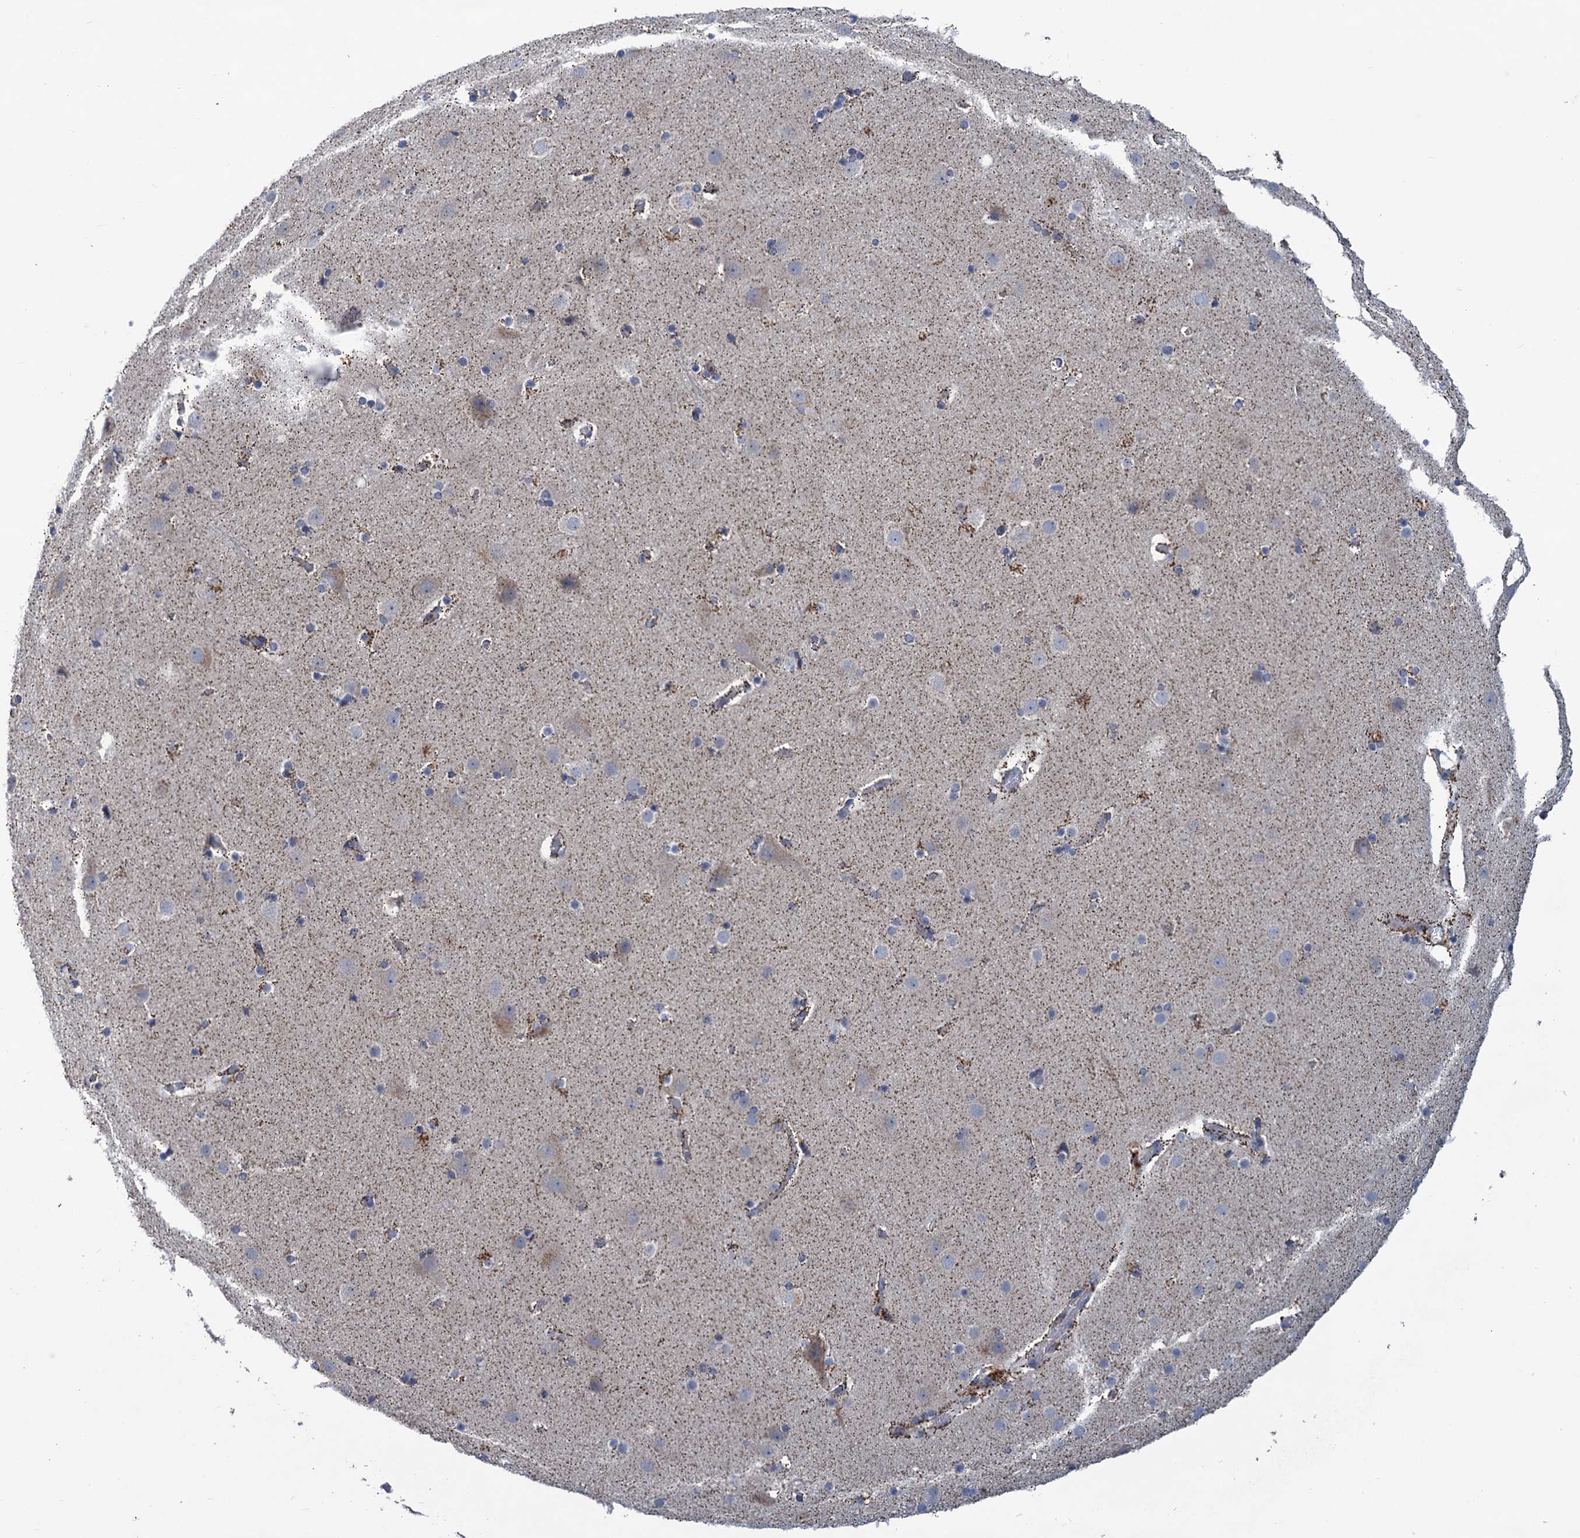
{"staining": {"intensity": "weak", "quantity": "<25%", "location": "cytoplasmic/membranous"}, "tissue": "cerebral cortex", "cell_type": "Endothelial cells", "image_type": "normal", "snomed": [{"axis": "morphology", "description": "Normal tissue, NOS"}, {"axis": "topography", "description": "Cerebral cortex"}], "caption": "Endothelial cells show no significant staining in benign cerebral cortex. (IHC, brightfield microscopy, high magnification).", "gene": "ANKS3", "patient": {"sex": "male", "age": 57}}